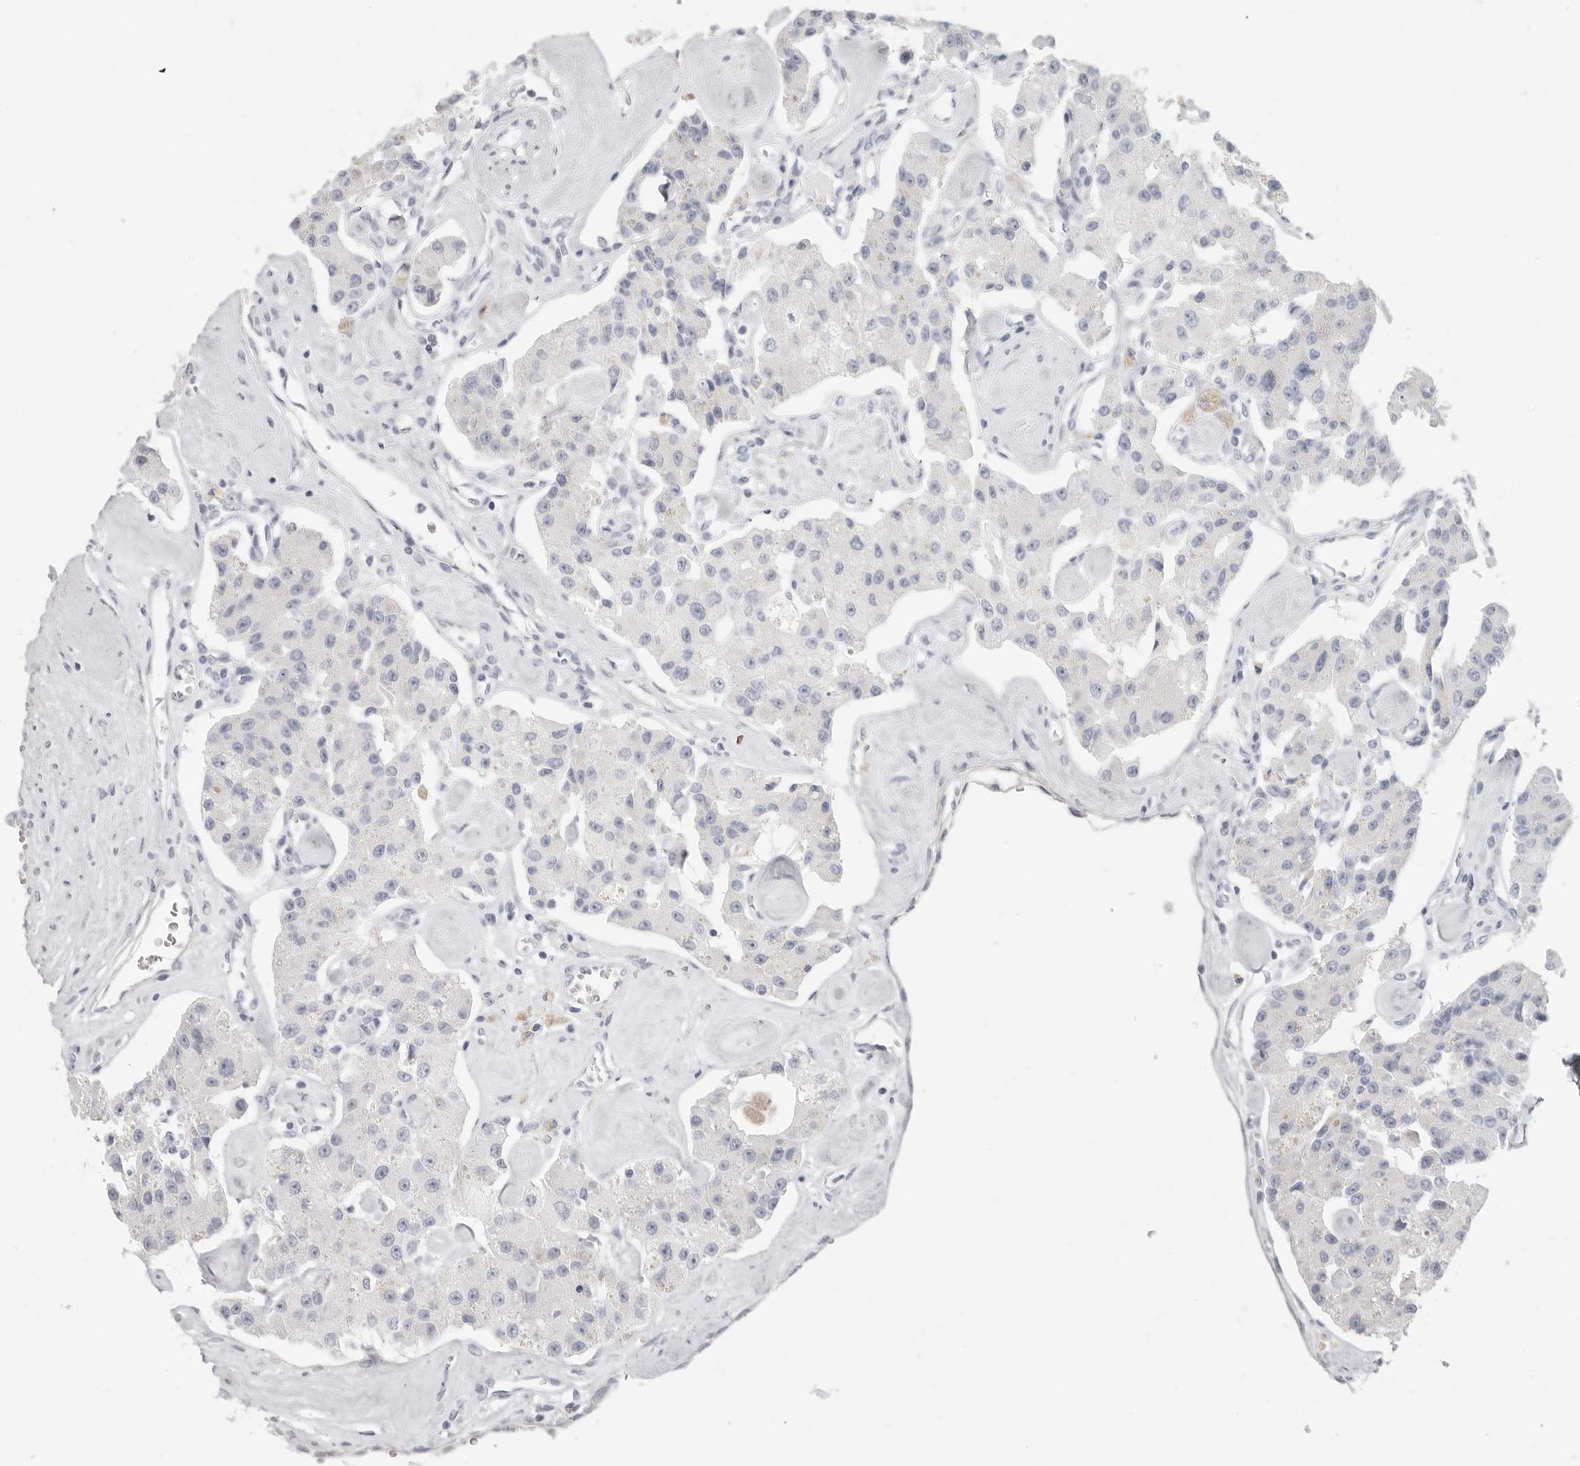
{"staining": {"intensity": "negative", "quantity": "none", "location": "none"}, "tissue": "carcinoid", "cell_type": "Tumor cells", "image_type": "cancer", "snomed": [{"axis": "morphology", "description": "Carcinoid, malignant, NOS"}, {"axis": "topography", "description": "Pancreas"}], "caption": "Immunohistochemistry (IHC) of human carcinoid displays no expression in tumor cells.", "gene": "RXFP1", "patient": {"sex": "male", "age": 41}}